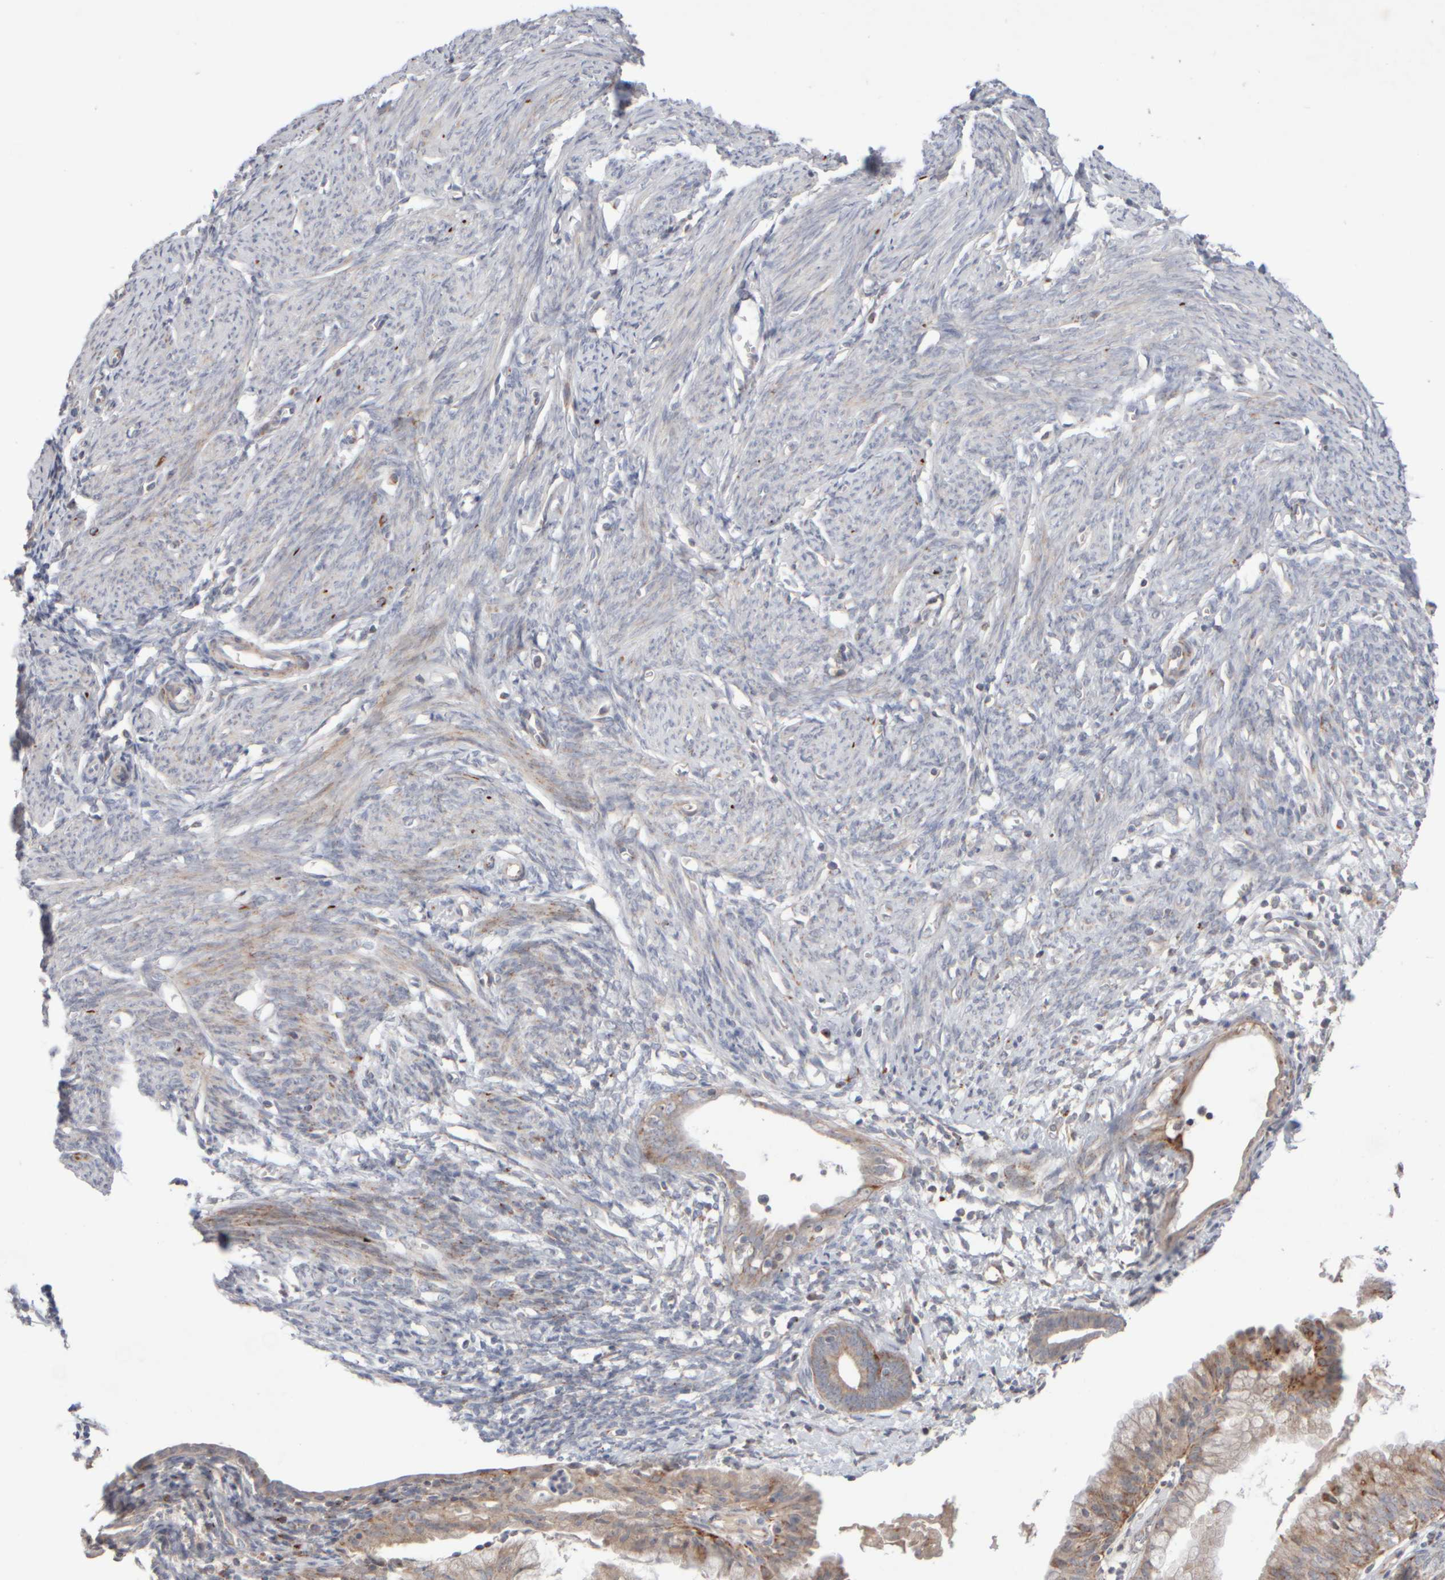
{"staining": {"intensity": "negative", "quantity": "none", "location": "none"}, "tissue": "endometrium", "cell_type": "Cells in endometrial stroma", "image_type": "normal", "snomed": [{"axis": "morphology", "description": "Normal tissue, NOS"}, {"axis": "morphology", "description": "Adenocarcinoma, NOS"}, {"axis": "topography", "description": "Endometrium"}], "caption": "IHC image of normal endometrium: endometrium stained with DAB (3,3'-diaminobenzidine) shows no significant protein expression in cells in endometrial stroma. (Brightfield microscopy of DAB (3,3'-diaminobenzidine) immunohistochemistry (IHC) at high magnification).", "gene": "CHADL", "patient": {"sex": "female", "age": 57}}